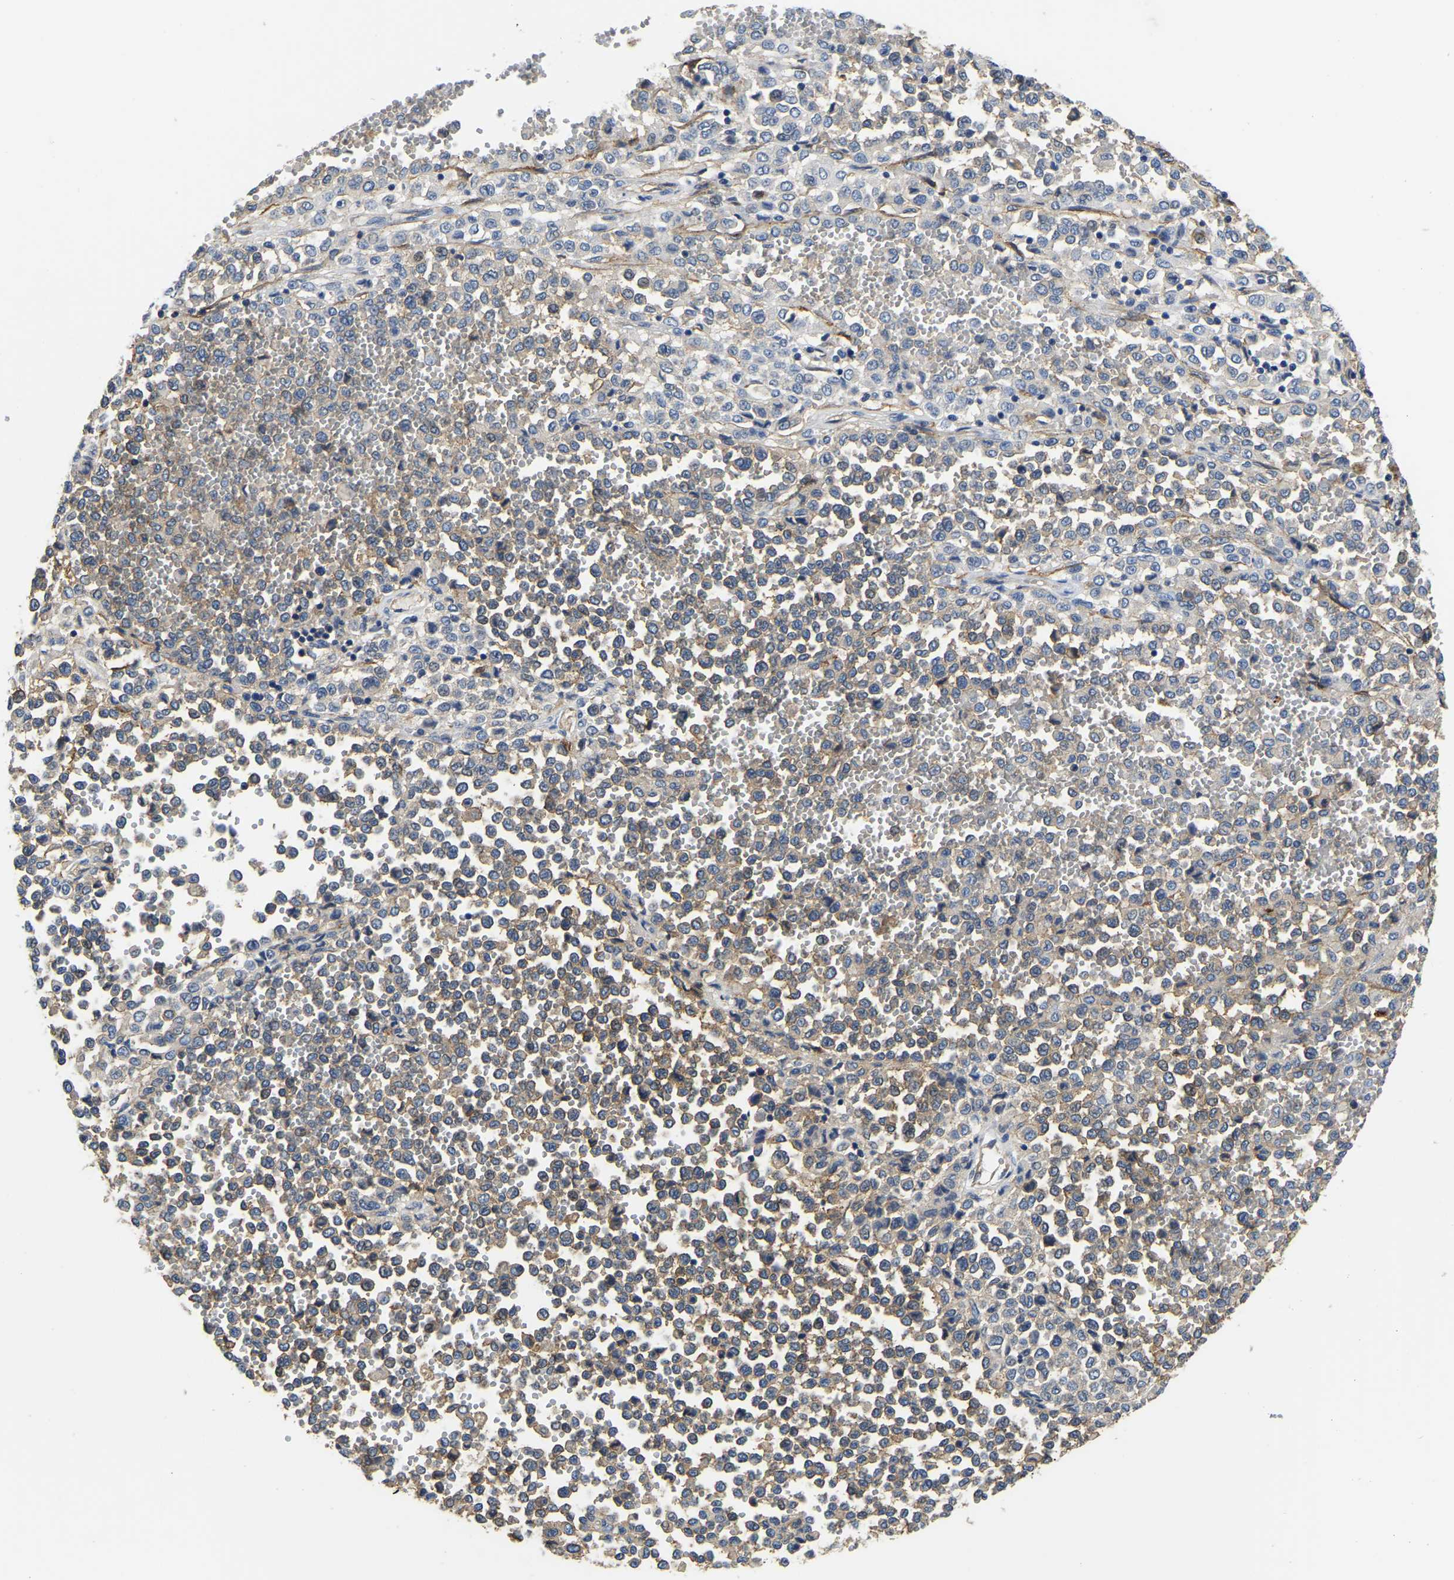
{"staining": {"intensity": "weak", "quantity": "25%-75%", "location": "cytoplasmic/membranous"}, "tissue": "melanoma", "cell_type": "Tumor cells", "image_type": "cancer", "snomed": [{"axis": "morphology", "description": "Malignant melanoma, Metastatic site"}, {"axis": "topography", "description": "Pancreas"}], "caption": "Weak cytoplasmic/membranous protein positivity is identified in about 25%-75% of tumor cells in melanoma.", "gene": "ITGA2", "patient": {"sex": "female", "age": 30}}